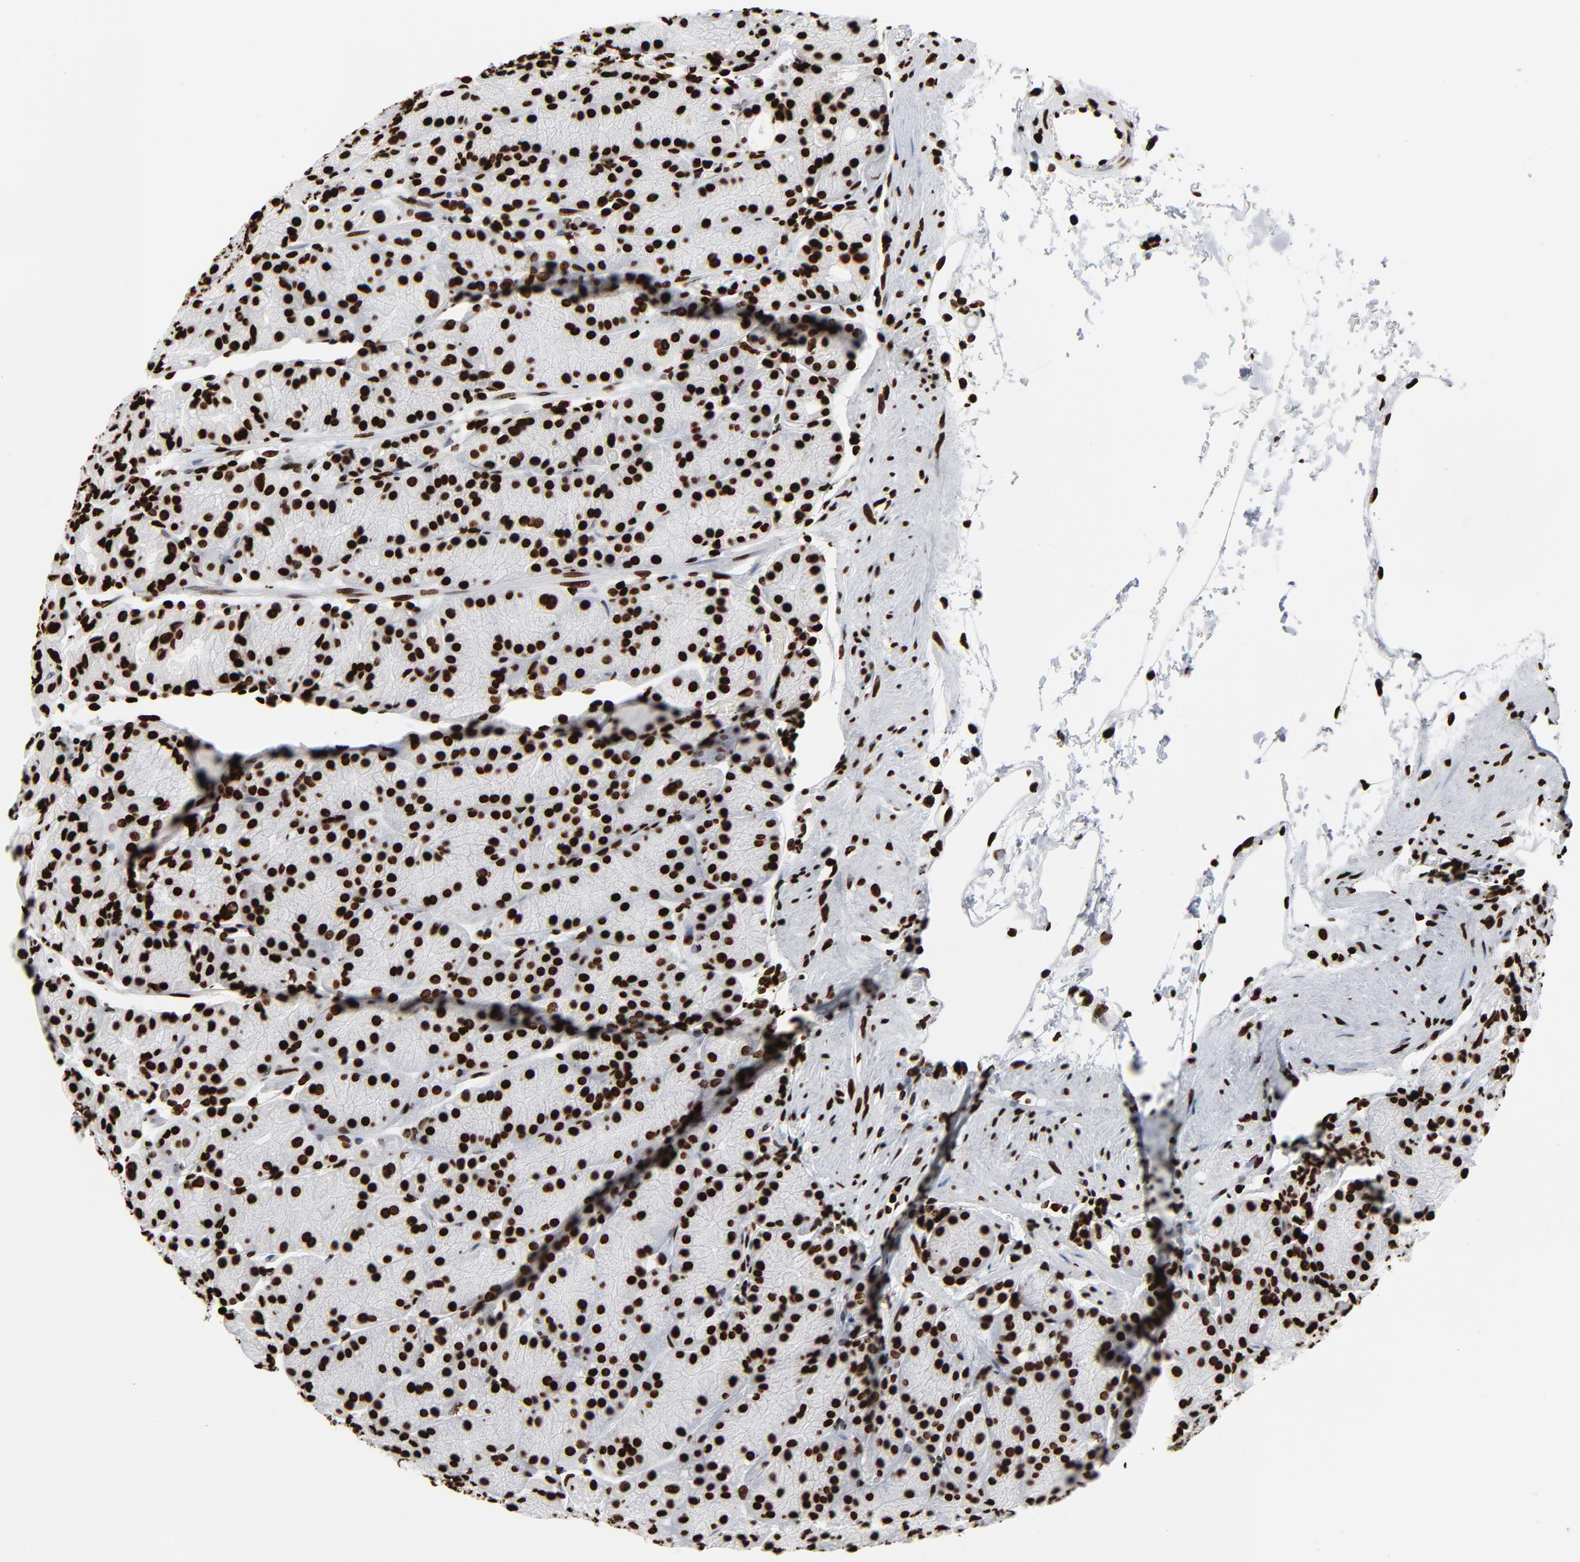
{"staining": {"intensity": "strong", "quantity": ">75%", "location": "nuclear"}, "tissue": "stomach", "cell_type": "Glandular cells", "image_type": "normal", "snomed": [{"axis": "morphology", "description": "Normal tissue, NOS"}, {"axis": "topography", "description": "Stomach, upper"}, {"axis": "topography", "description": "Stomach"}], "caption": "Benign stomach demonstrates strong nuclear staining in approximately >75% of glandular cells The protein of interest is stained brown, and the nuclei are stained in blue (DAB (3,3'-diaminobenzidine) IHC with brightfield microscopy, high magnification)..", "gene": "H3", "patient": {"sex": "male", "age": 76}}